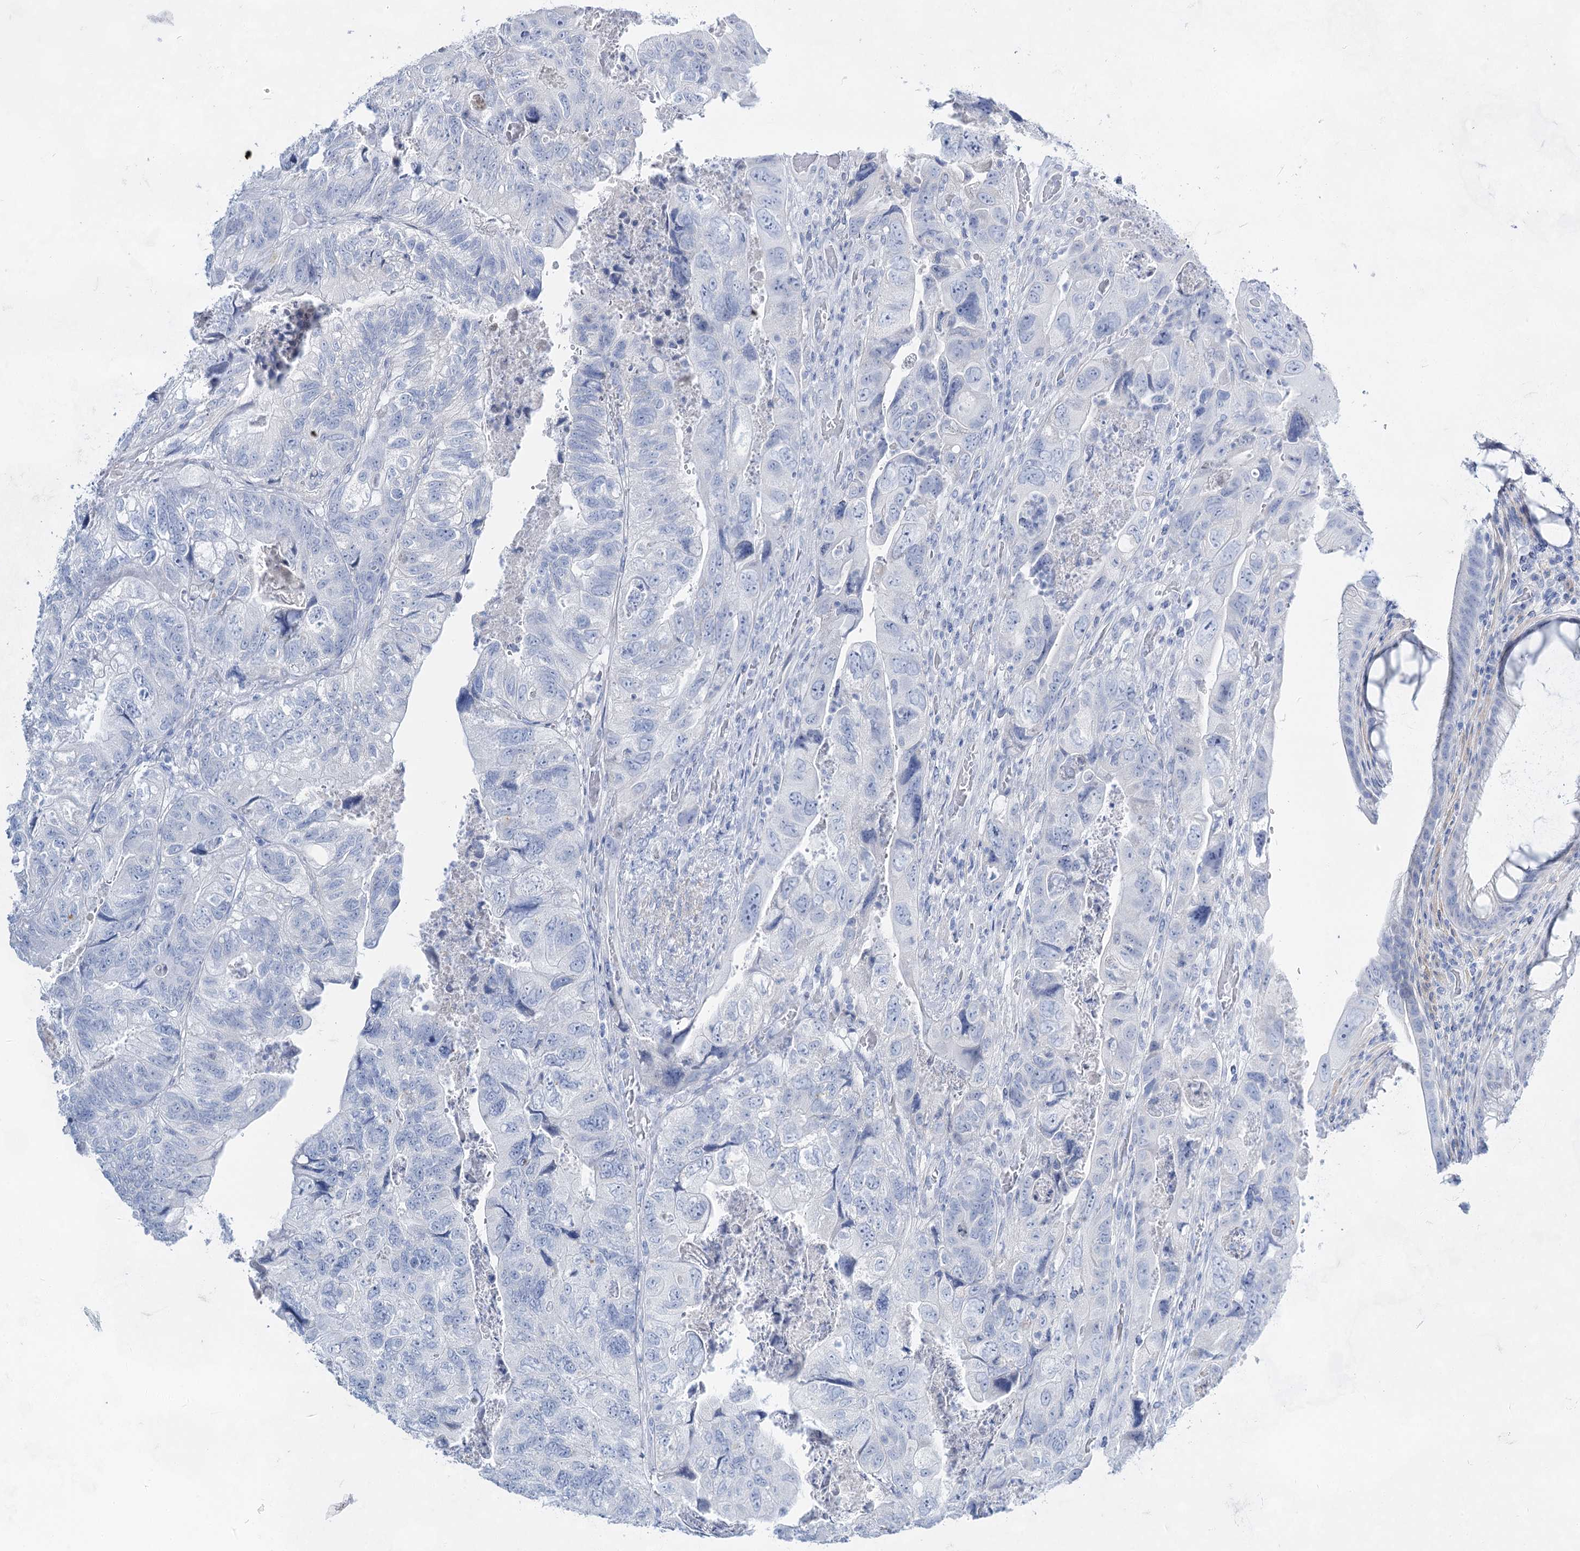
{"staining": {"intensity": "negative", "quantity": "none", "location": "none"}, "tissue": "colorectal cancer", "cell_type": "Tumor cells", "image_type": "cancer", "snomed": [{"axis": "morphology", "description": "Adenocarcinoma, NOS"}, {"axis": "topography", "description": "Rectum"}], "caption": "The image displays no staining of tumor cells in colorectal adenocarcinoma. (DAB immunohistochemistry (IHC), high magnification).", "gene": "ACRV1", "patient": {"sex": "male", "age": 63}}